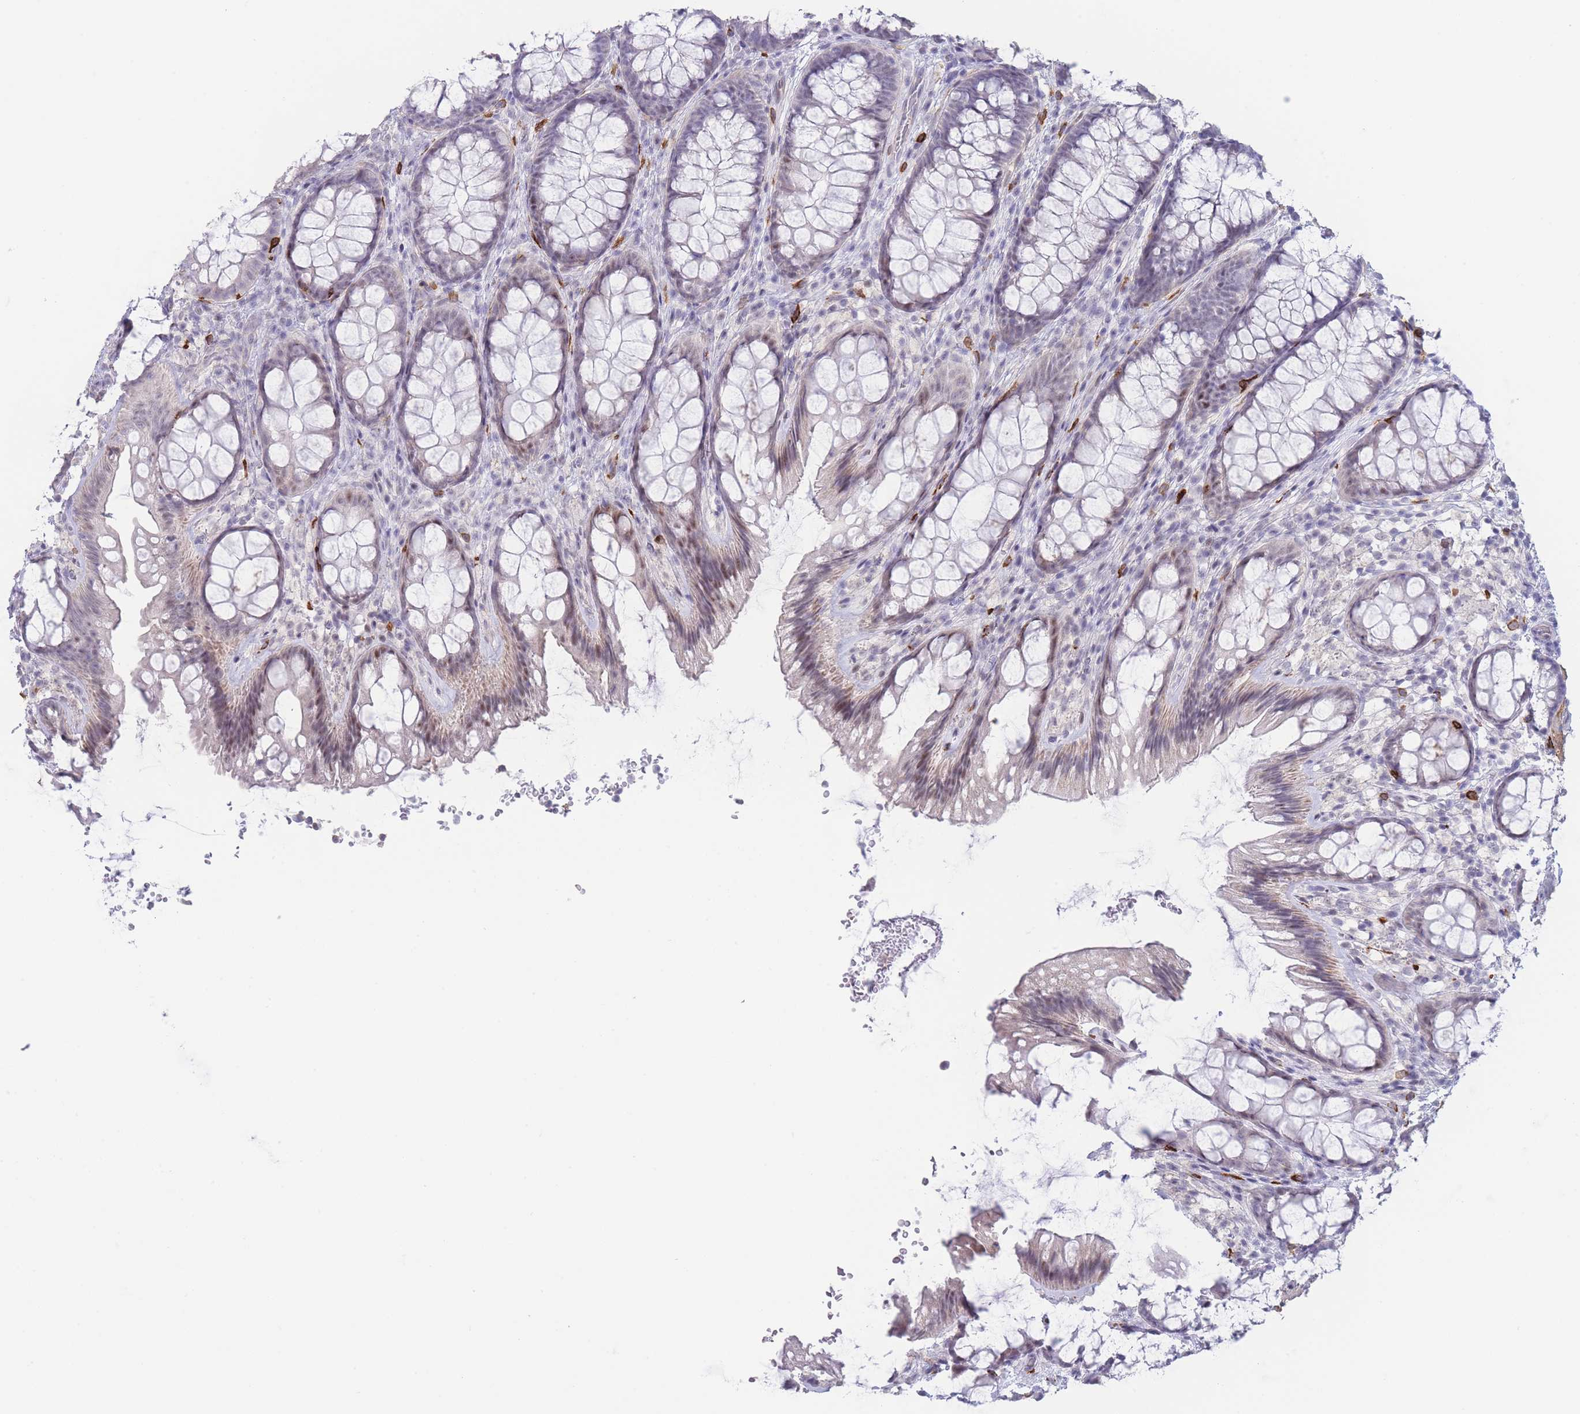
{"staining": {"intensity": "moderate", "quantity": "25%-75%", "location": "cytoplasmic/membranous"}, "tissue": "colon", "cell_type": "Endothelial cells", "image_type": "normal", "snomed": [{"axis": "morphology", "description": "Normal tissue, NOS"}, {"axis": "topography", "description": "Colon"}], "caption": "High-magnification brightfield microscopy of unremarkable colon stained with DAB (3,3'-diaminobenzidine) (brown) and counterstained with hematoxylin (blue). endothelial cells exhibit moderate cytoplasmic/membranous staining is seen in about25%-75% of cells. The protein is stained brown, and the nuclei are stained in blue (DAB IHC with brightfield microscopy, high magnification).", "gene": "ASAP3", "patient": {"sex": "male", "age": 46}}